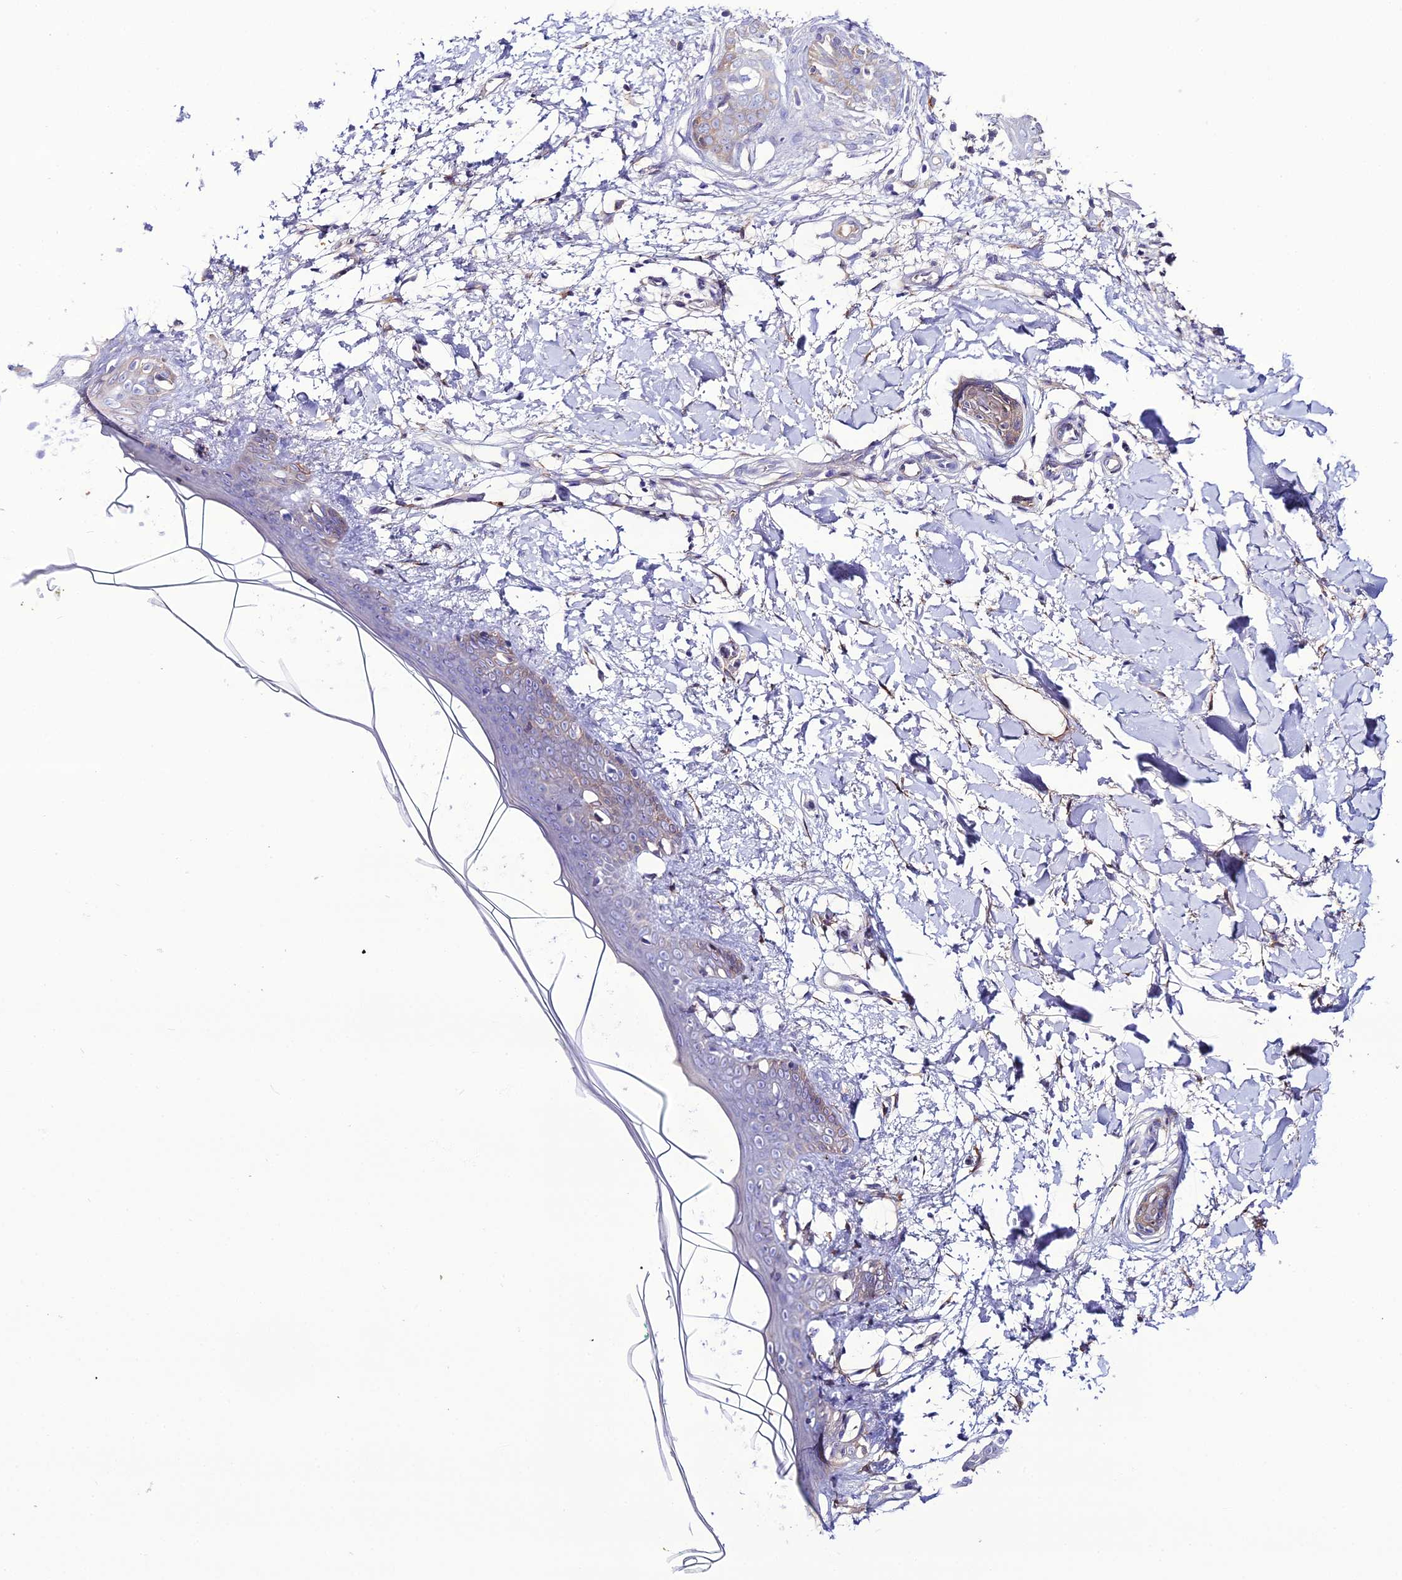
{"staining": {"intensity": "moderate", "quantity": "25%-75%", "location": "cytoplasmic/membranous"}, "tissue": "skin", "cell_type": "Fibroblasts", "image_type": "normal", "snomed": [{"axis": "morphology", "description": "Normal tissue, NOS"}, {"axis": "topography", "description": "Skin"}], "caption": "Moderate cytoplasmic/membranous protein positivity is appreciated in about 25%-75% of fibroblasts in skin.", "gene": "MB21D2", "patient": {"sex": "female", "age": 34}}